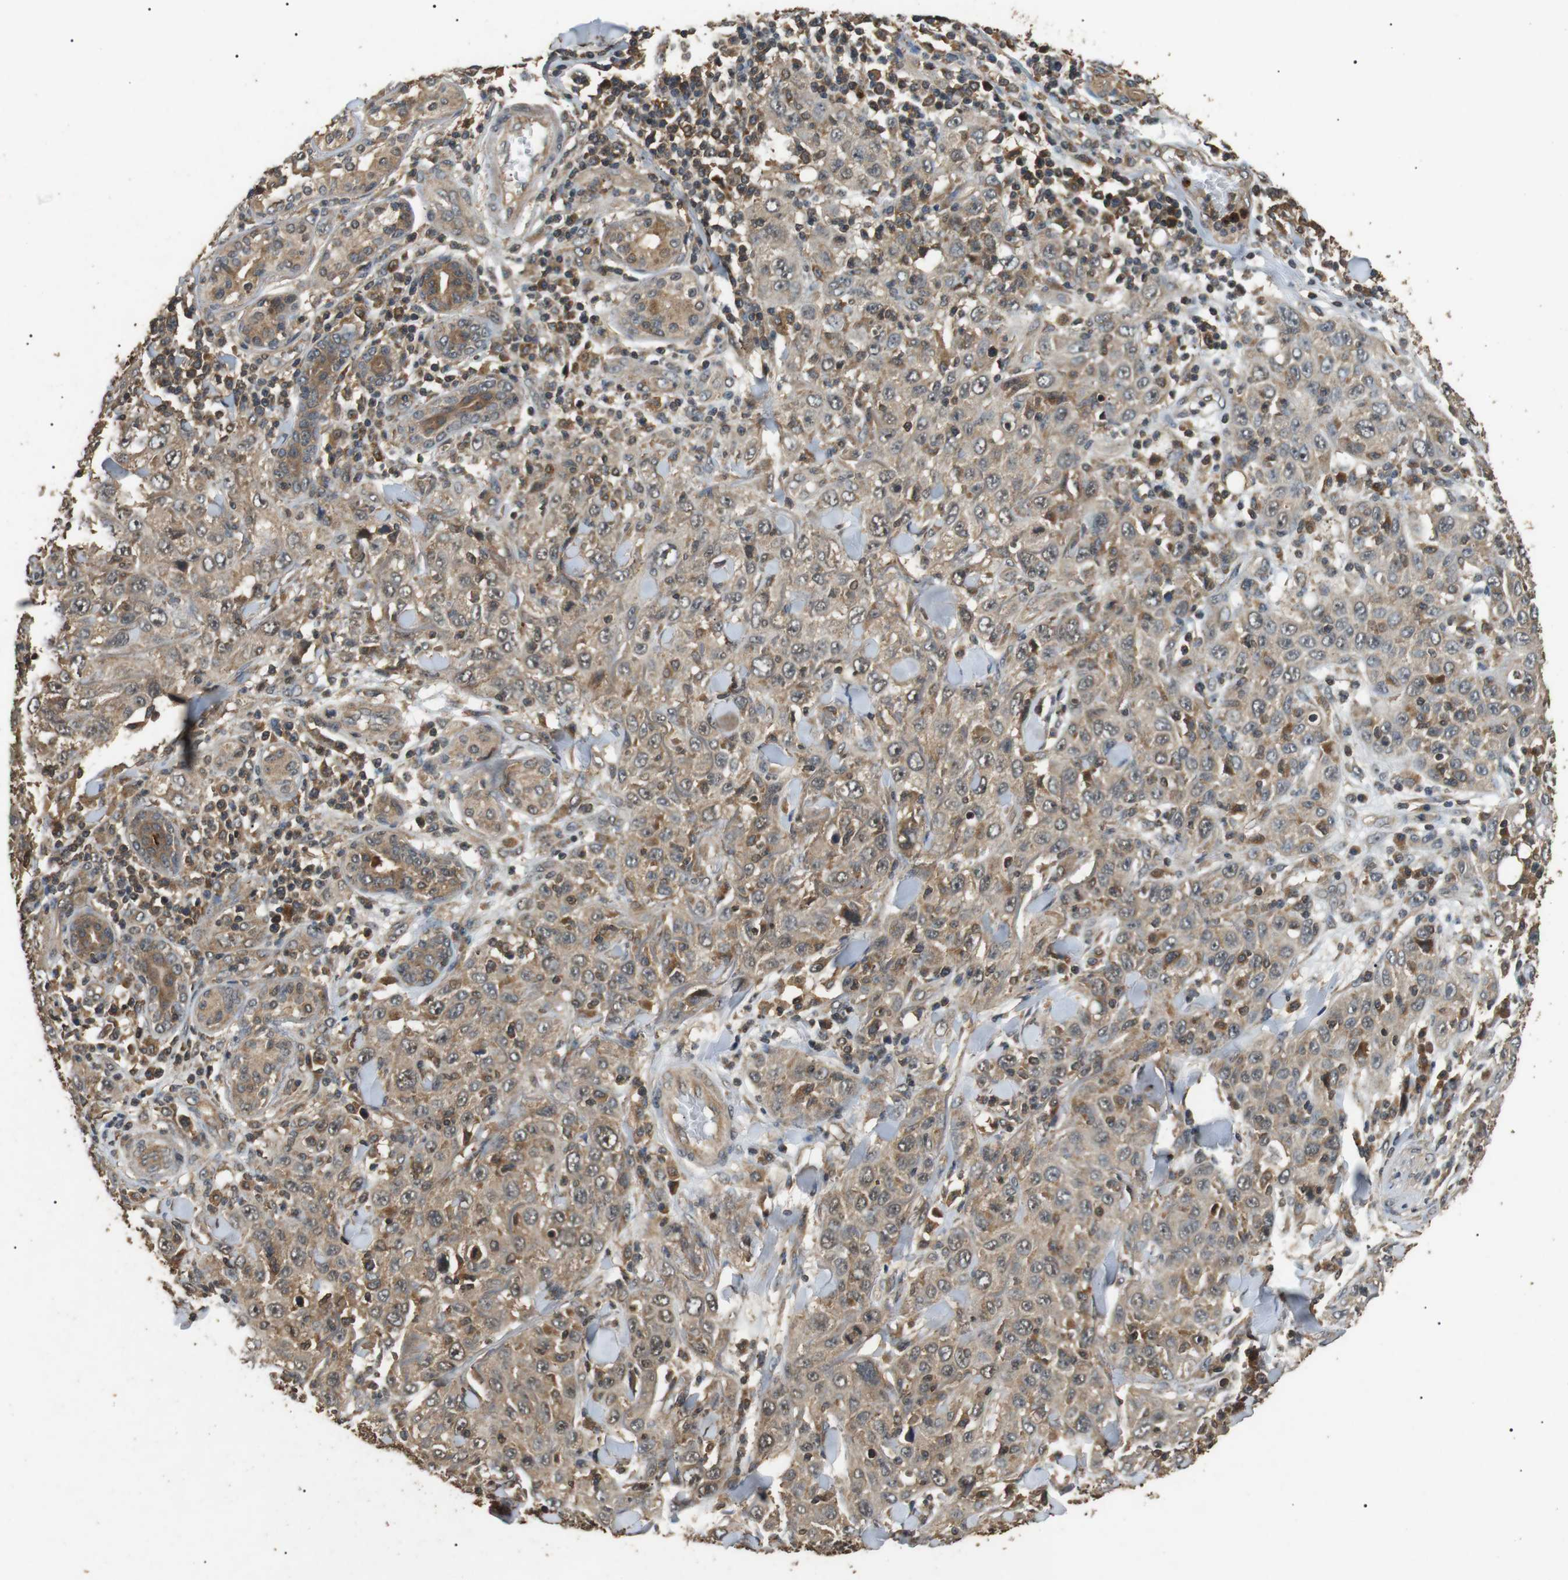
{"staining": {"intensity": "weak", "quantity": ">75%", "location": "cytoplasmic/membranous,nuclear"}, "tissue": "skin cancer", "cell_type": "Tumor cells", "image_type": "cancer", "snomed": [{"axis": "morphology", "description": "Squamous cell carcinoma, NOS"}, {"axis": "topography", "description": "Skin"}], "caption": "This is an image of IHC staining of skin squamous cell carcinoma, which shows weak staining in the cytoplasmic/membranous and nuclear of tumor cells.", "gene": "TBC1D15", "patient": {"sex": "female", "age": 88}}